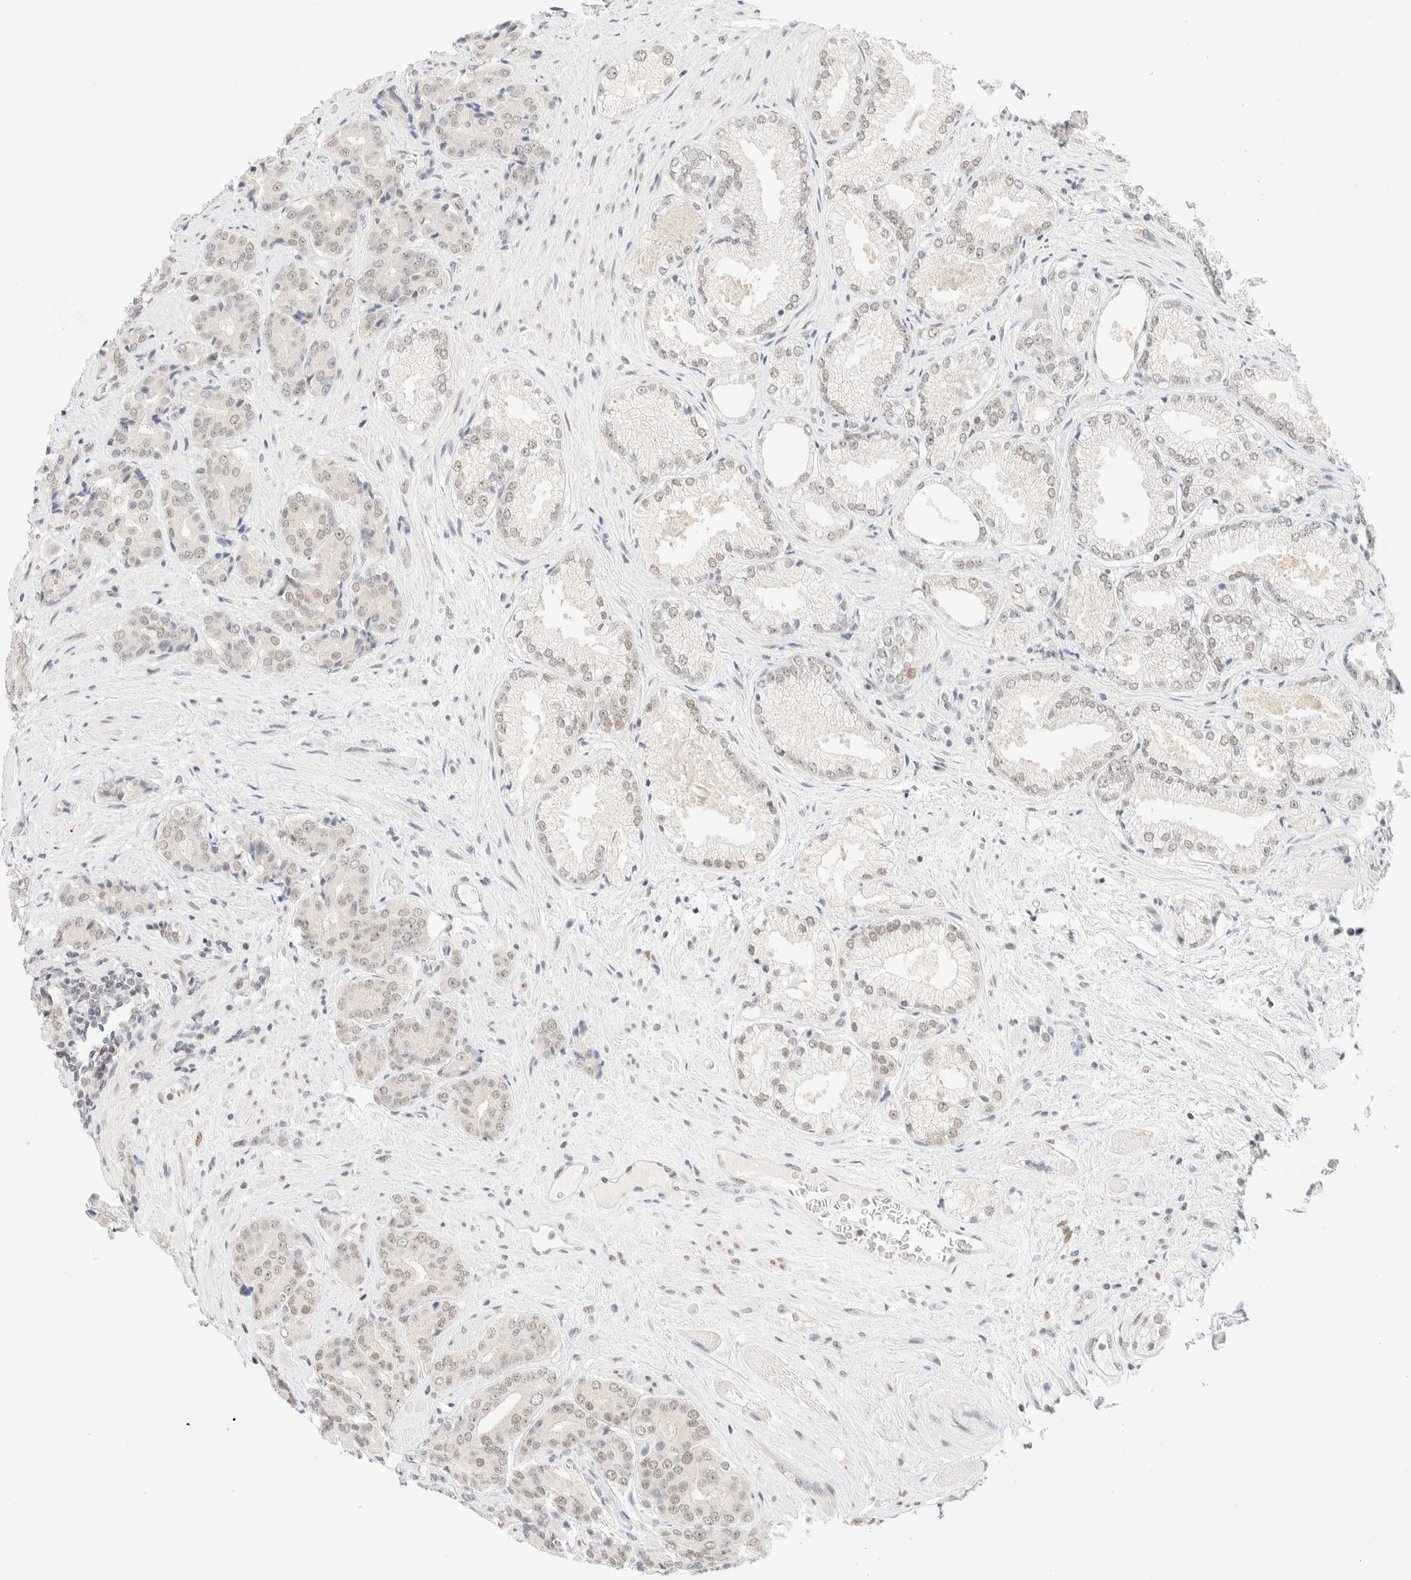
{"staining": {"intensity": "weak", "quantity": "<25%", "location": "nuclear"}, "tissue": "prostate cancer", "cell_type": "Tumor cells", "image_type": "cancer", "snomed": [{"axis": "morphology", "description": "Adenocarcinoma, High grade"}, {"axis": "topography", "description": "Prostate"}], "caption": "This is an IHC image of prostate cancer (high-grade adenocarcinoma). There is no staining in tumor cells.", "gene": "PYGO2", "patient": {"sex": "male", "age": 71}}